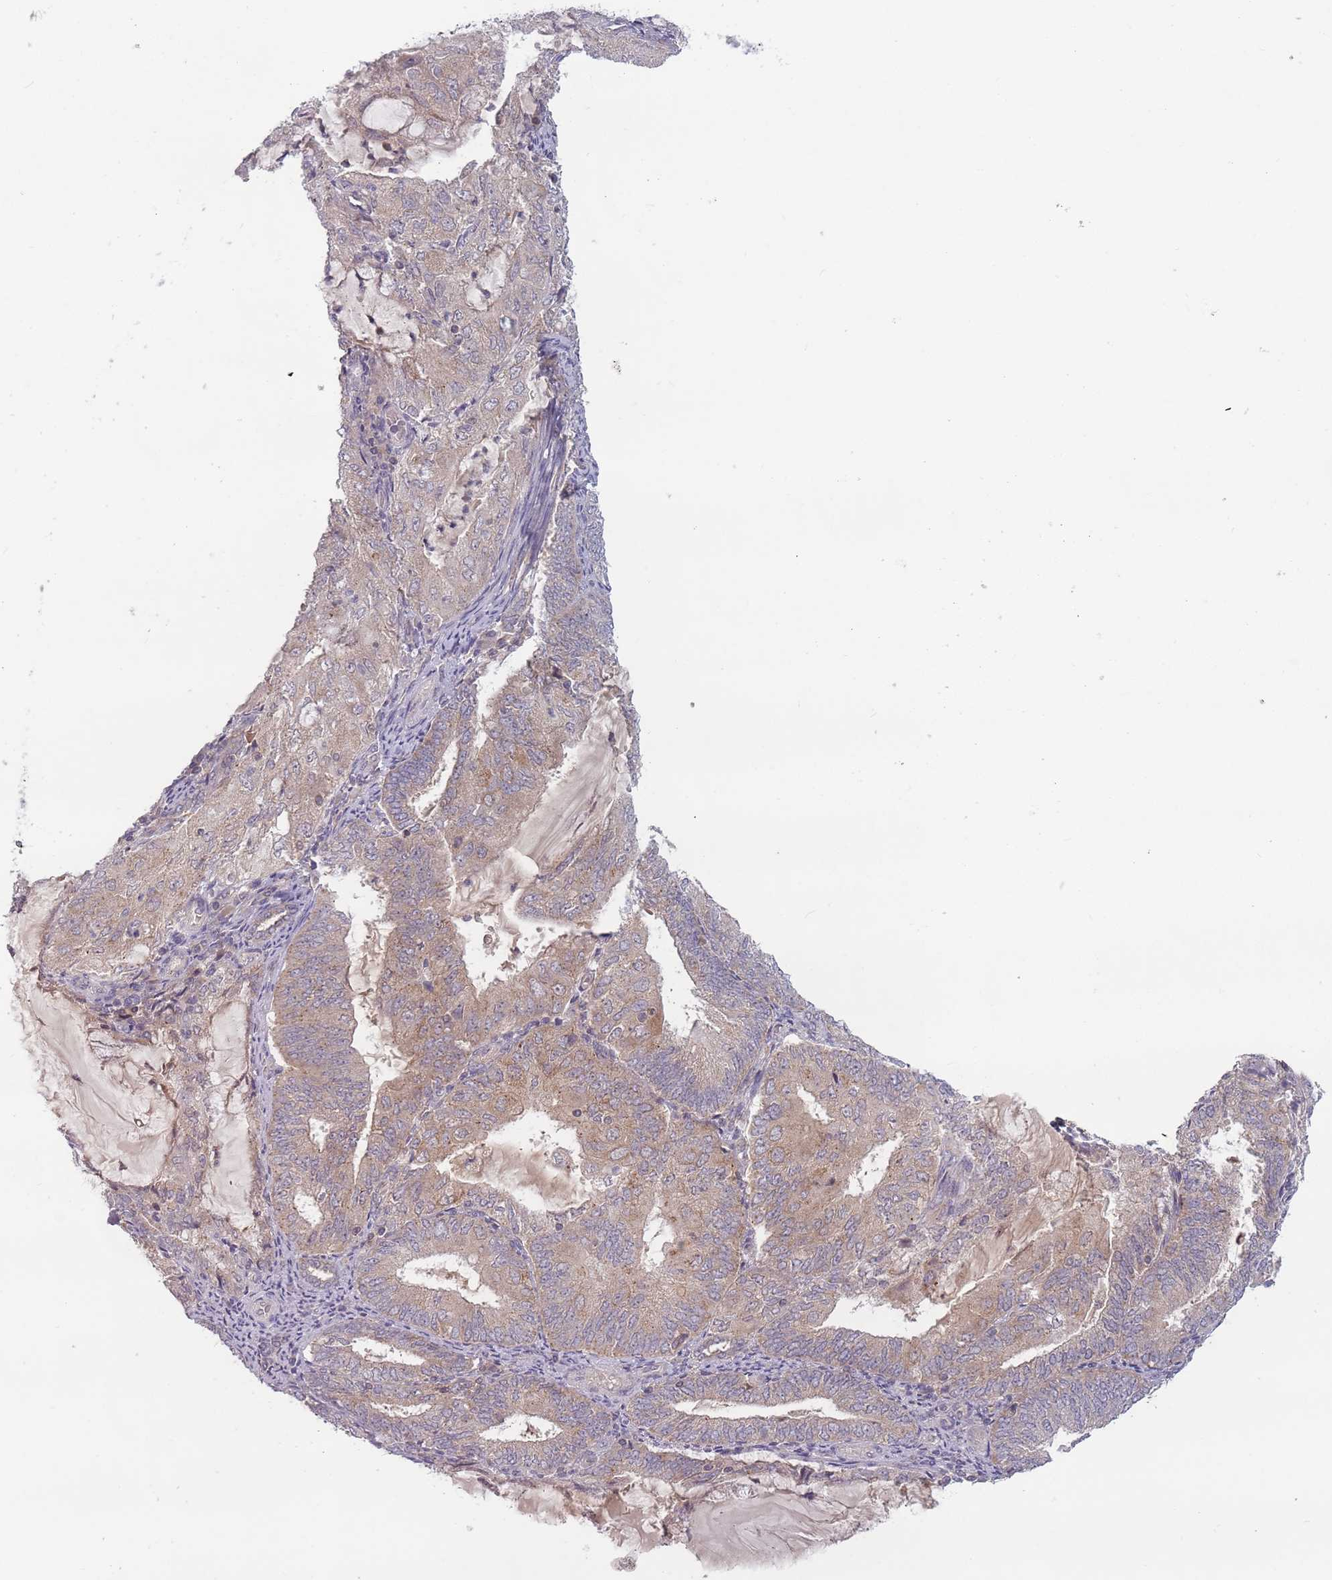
{"staining": {"intensity": "moderate", "quantity": "25%-75%", "location": "cytoplasmic/membranous"}, "tissue": "endometrial cancer", "cell_type": "Tumor cells", "image_type": "cancer", "snomed": [{"axis": "morphology", "description": "Adenocarcinoma, NOS"}, {"axis": "topography", "description": "Endometrium"}], "caption": "Moderate cytoplasmic/membranous protein expression is seen in approximately 25%-75% of tumor cells in endometrial adenocarcinoma.", "gene": "ASB13", "patient": {"sex": "female", "age": 81}}